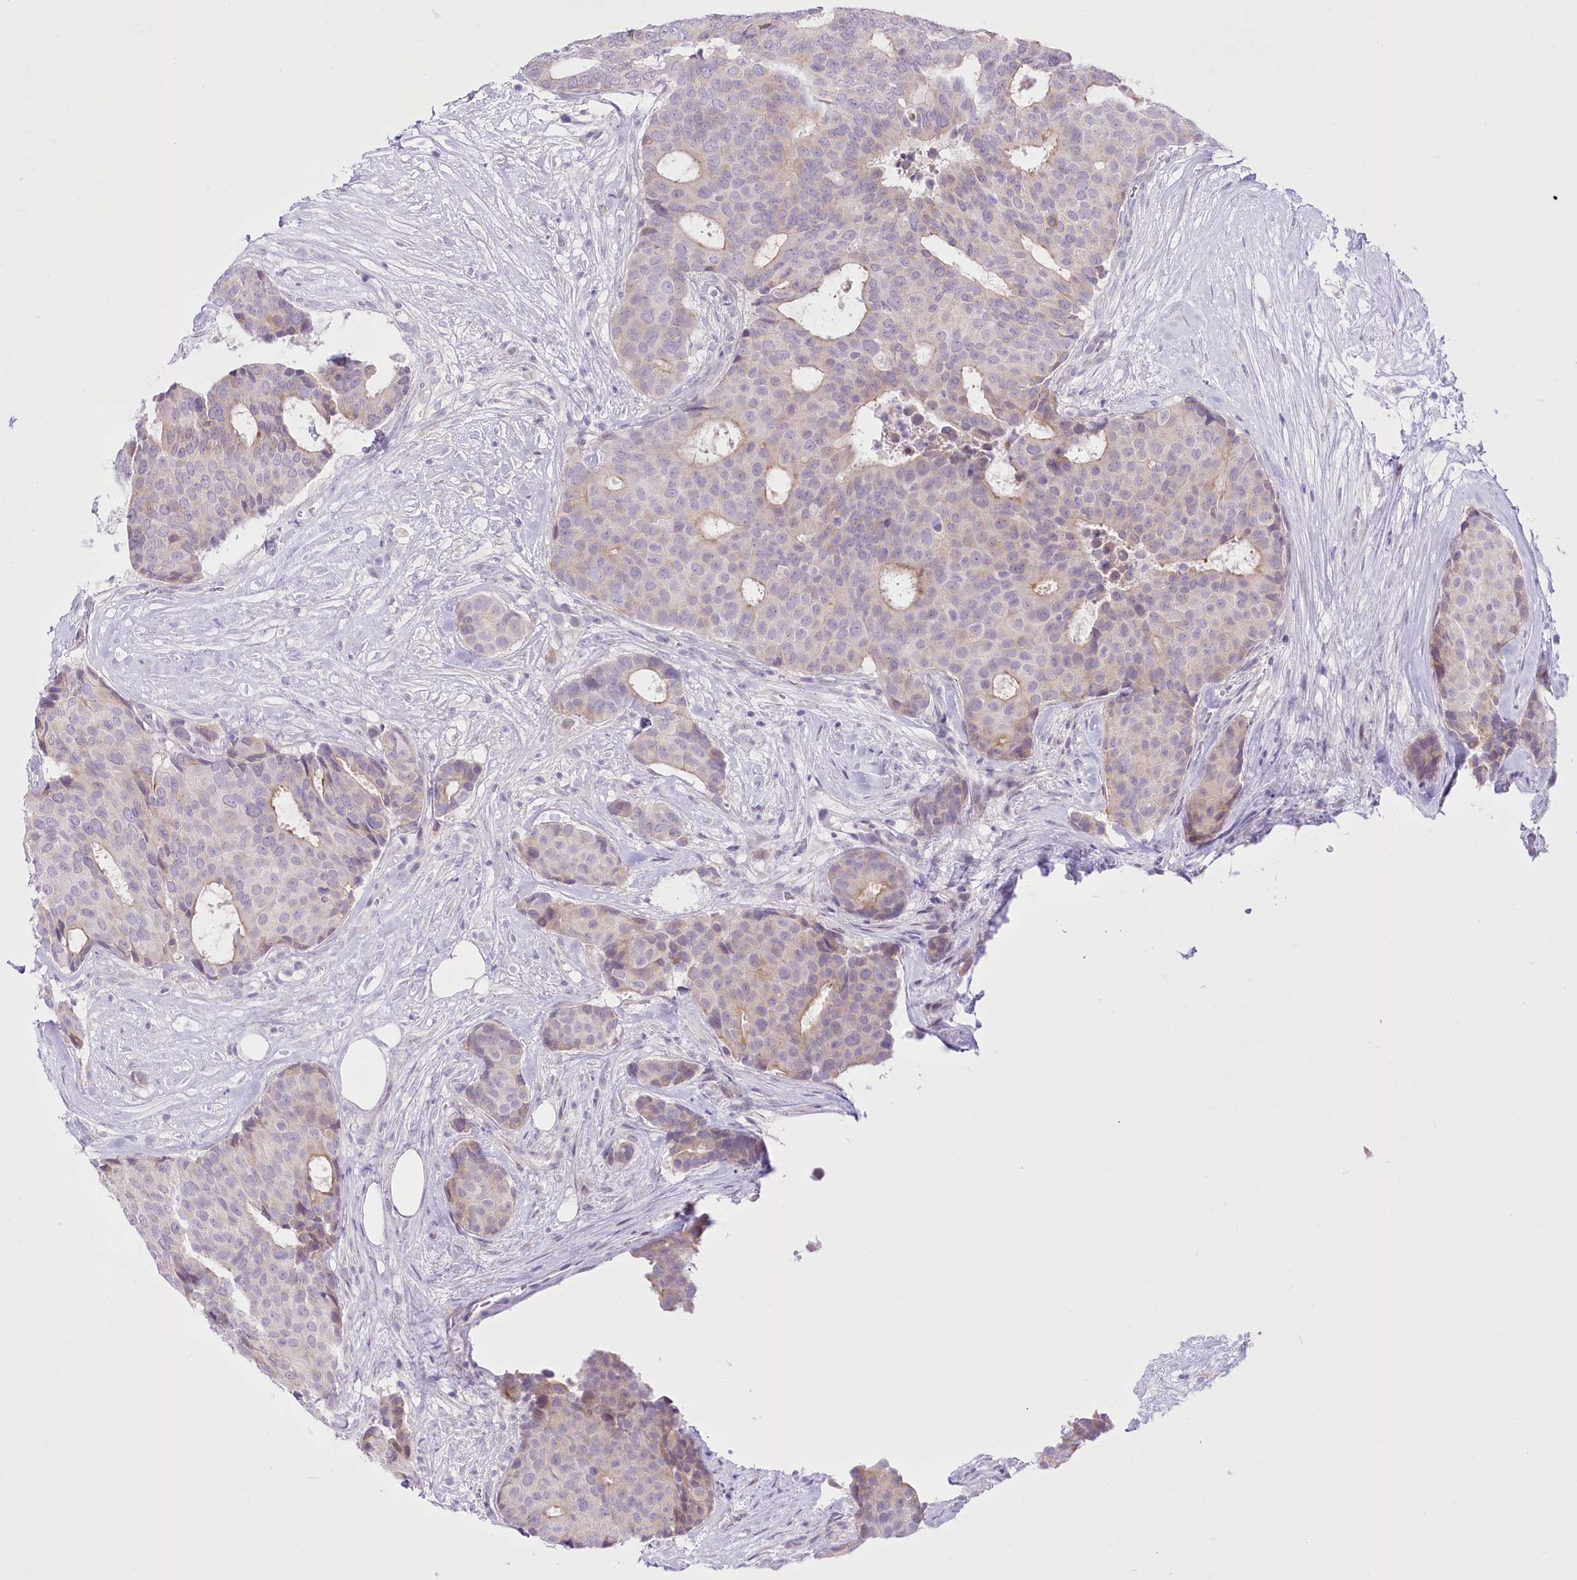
{"staining": {"intensity": "negative", "quantity": "none", "location": "none"}, "tissue": "breast cancer", "cell_type": "Tumor cells", "image_type": "cancer", "snomed": [{"axis": "morphology", "description": "Duct carcinoma"}, {"axis": "topography", "description": "Breast"}], "caption": "An immunohistochemistry (IHC) micrograph of breast cancer is shown. There is no staining in tumor cells of breast cancer.", "gene": "BEND7", "patient": {"sex": "female", "age": 75}}